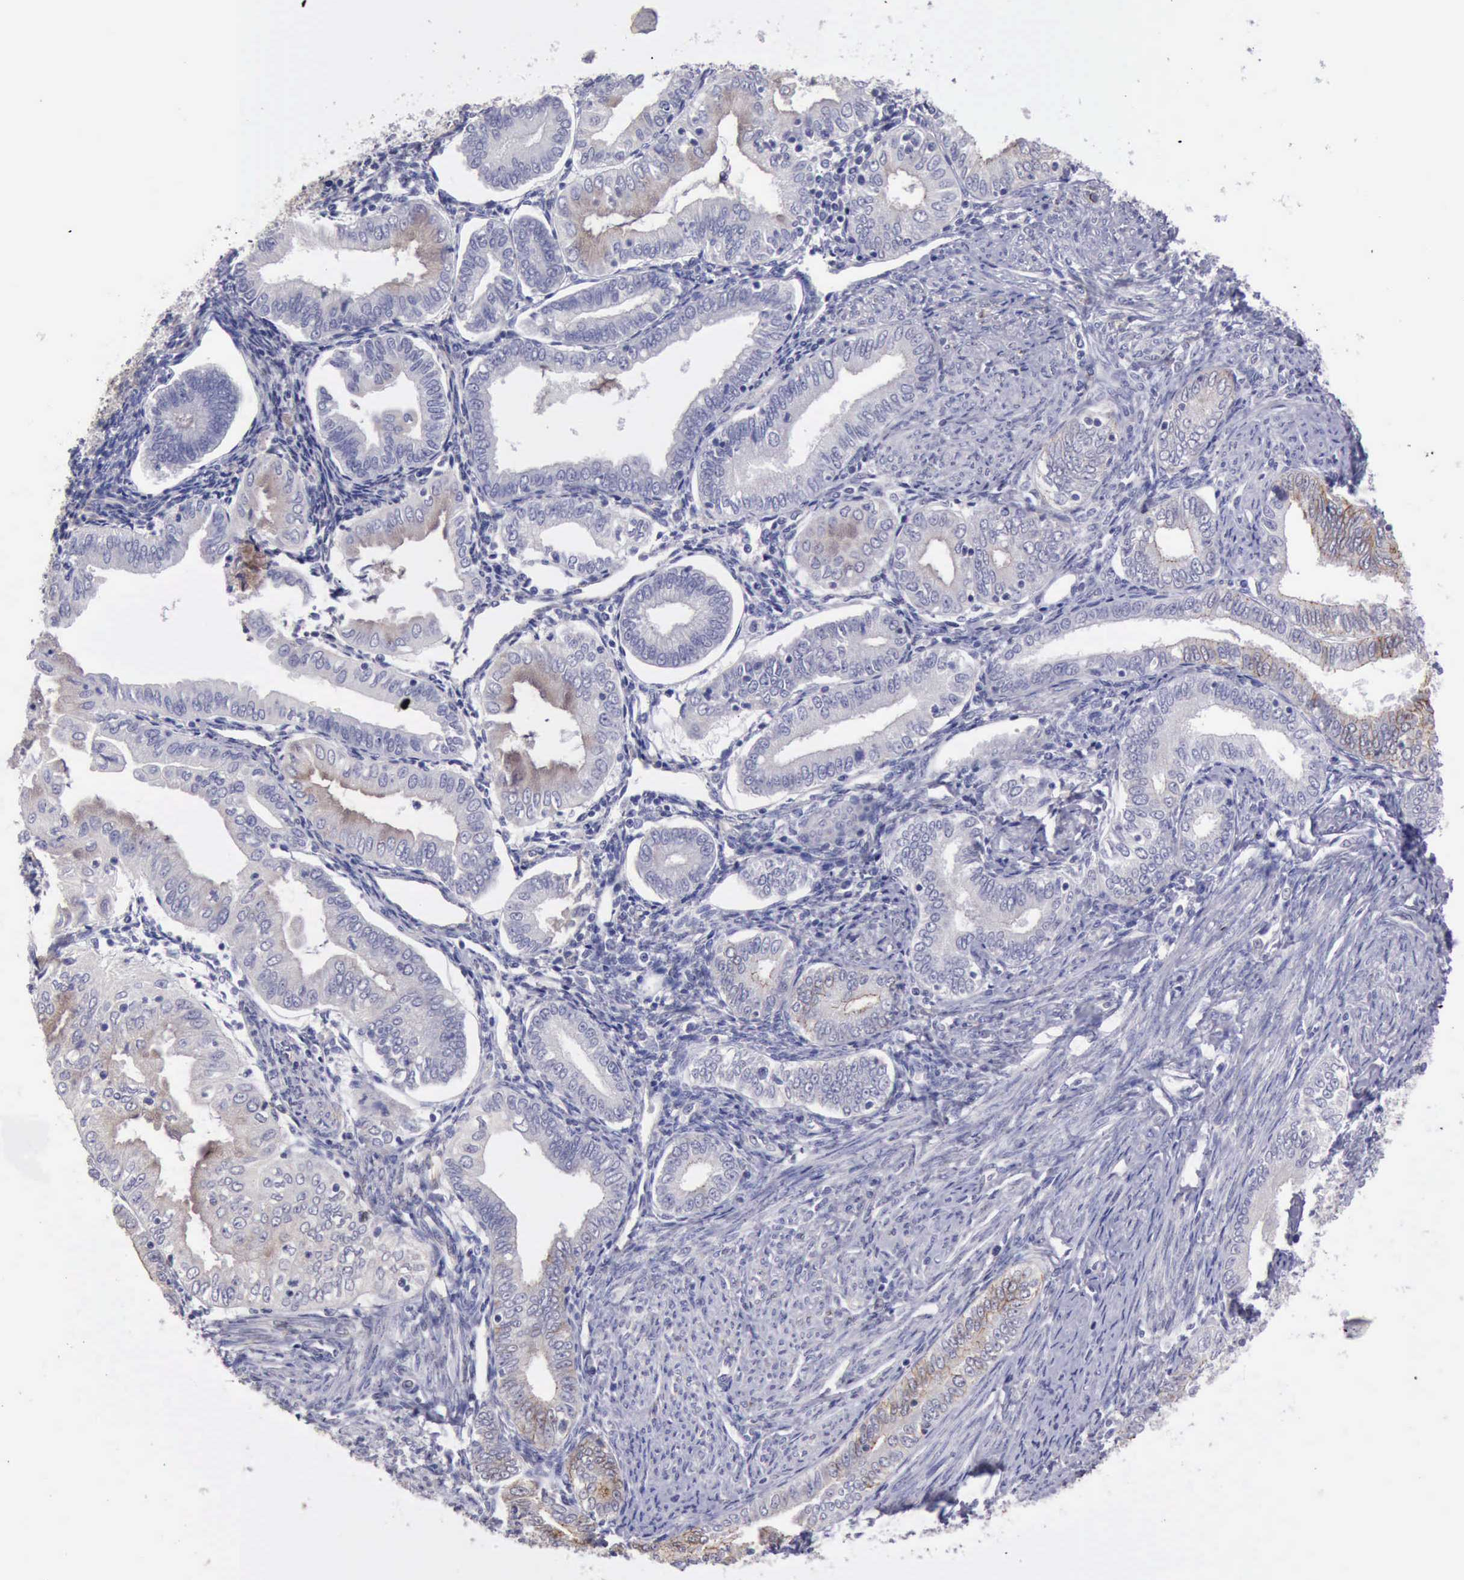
{"staining": {"intensity": "weak", "quantity": "<25%", "location": "cytoplasmic/membranous"}, "tissue": "endometrial cancer", "cell_type": "Tumor cells", "image_type": "cancer", "snomed": [{"axis": "morphology", "description": "Adenocarcinoma, NOS"}, {"axis": "topography", "description": "Endometrium"}], "caption": "Tumor cells are negative for brown protein staining in adenocarcinoma (endometrial).", "gene": "KCND1", "patient": {"sex": "female", "age": 55}}